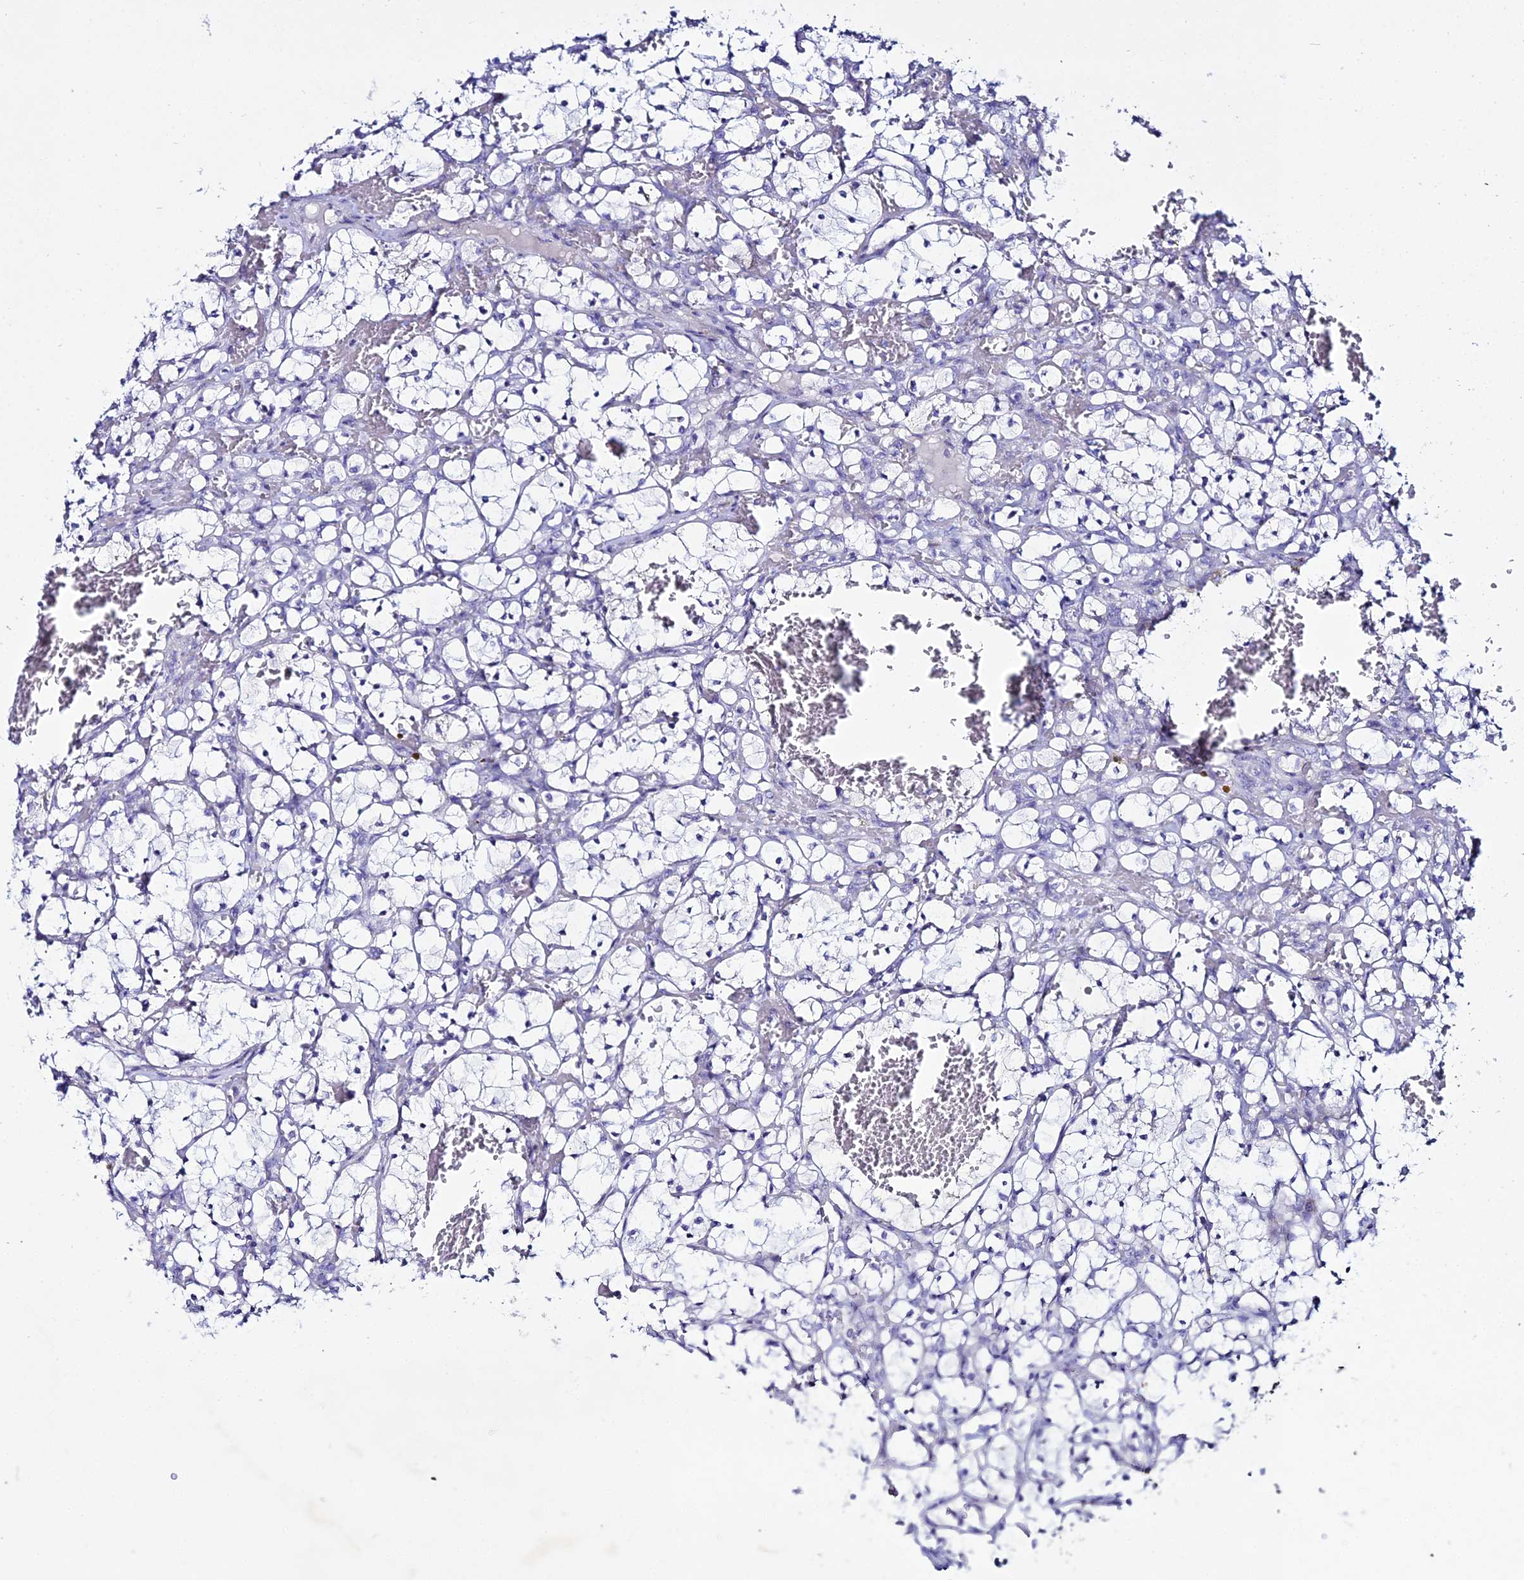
{"staining": {"intensity": "negative", "quantity": "none", "location": "none"}, "tissue": "renal cancer", "cell_type": "Tumor cells", "image_type": "cancer", "snomed": [{"axis": "morphology", "description": "Adenocarcinoma, NOS"}, {"axis": "topography", "description": "Kidney"}], "caption": "Tumor cells are negative for brown protein staining in renal adenocarcinoma.", "gene": "DHX34", "patient": {"sex": "female", "age": 69}}